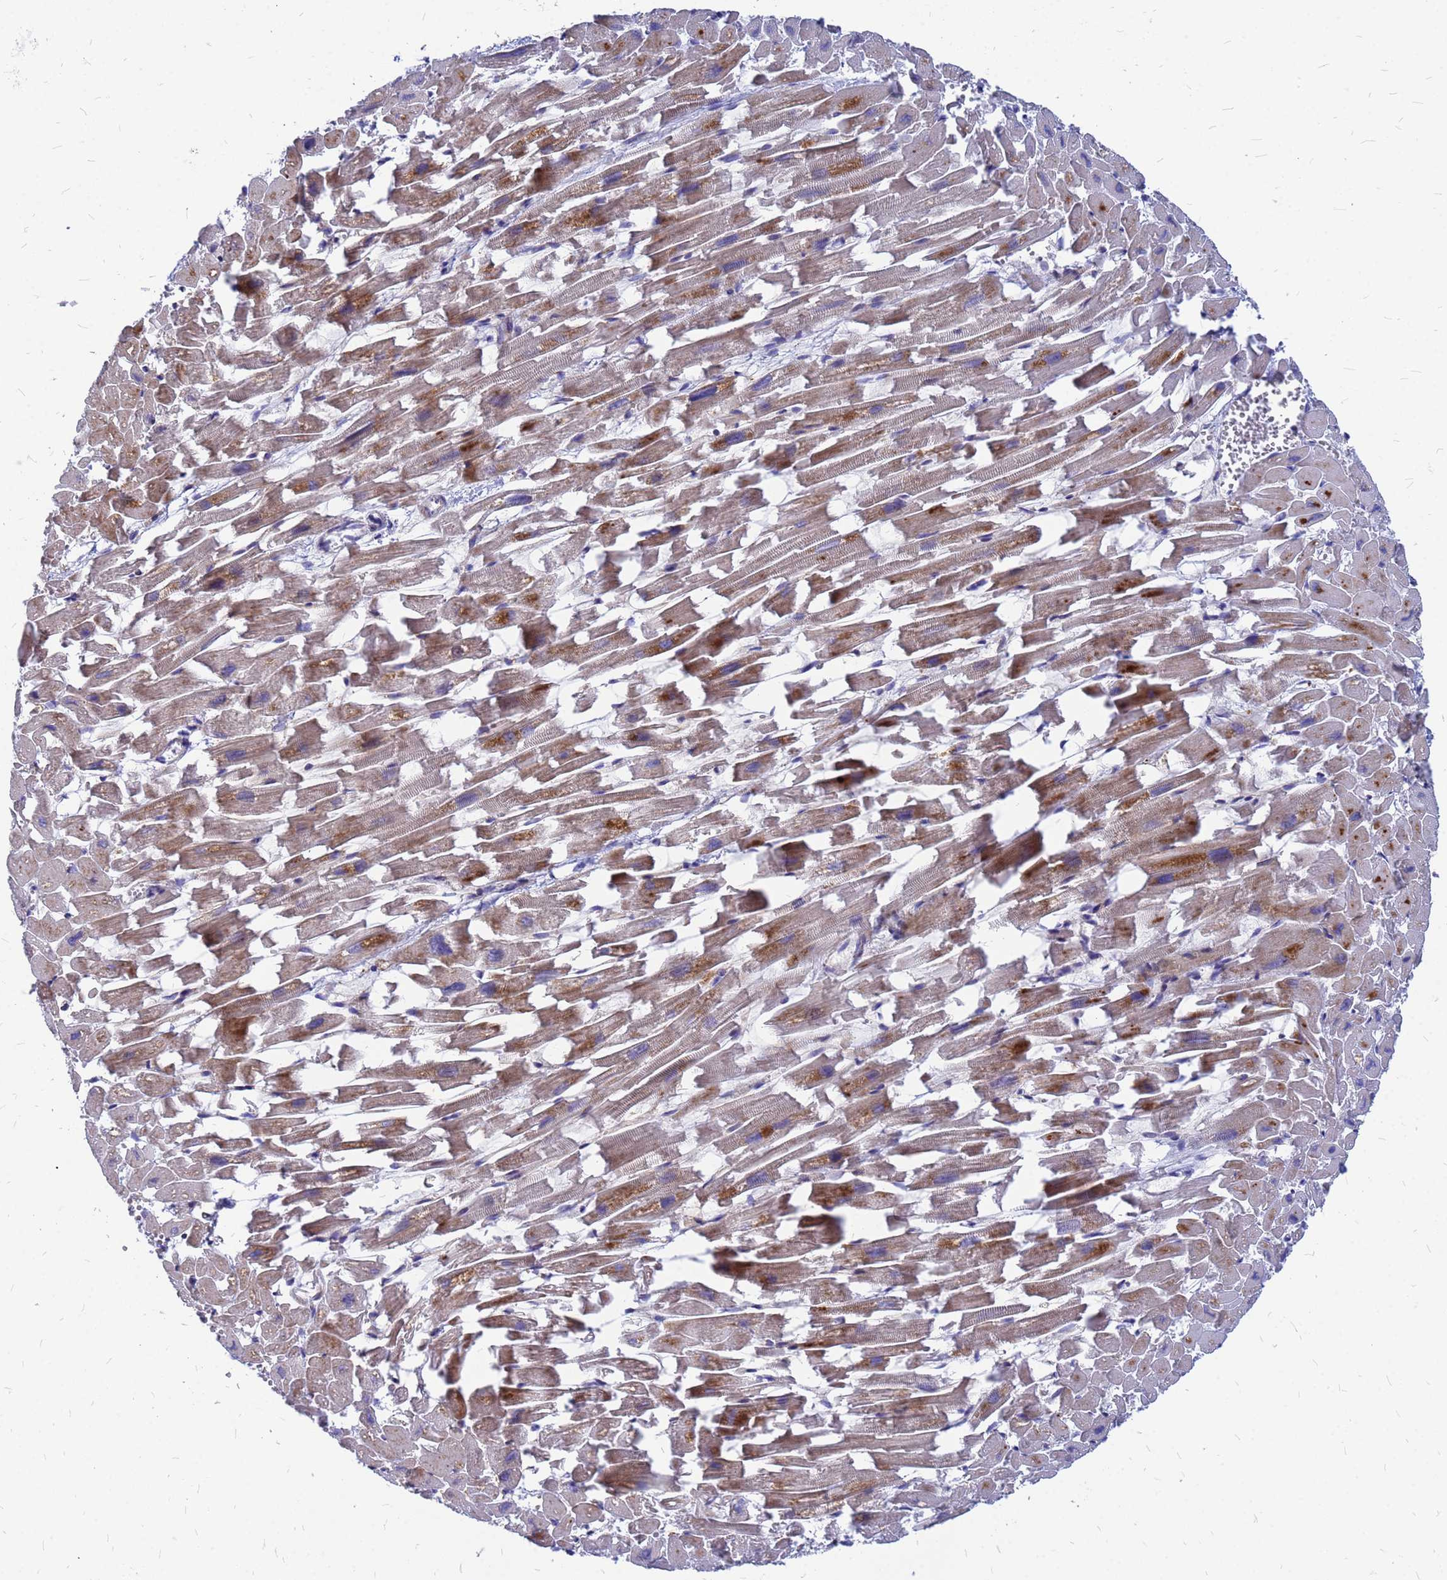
{"staining": {"intensity": "moderate", "quantity": "25%-75%", "location": "cytoplasmic/membranous"}, "tissue": "heart muscle", "cell_type": "Cardiomyocytes", "image_type": "normal", "snomed": [{"axis": "morphology", "description": "Normal tissue, NOS"}, {"axis": "topography", "description": "Heart"}], "caption": "A histopathology image showing moderate cytoplasmic/membranous expression in approximately 25%-75% of cardiomyocytes in normal heart muscle, as visualized by brown immunohistochemical staining.", "gene": "NOSTRIN", "patient": {"sex": "female", "age": 64}}